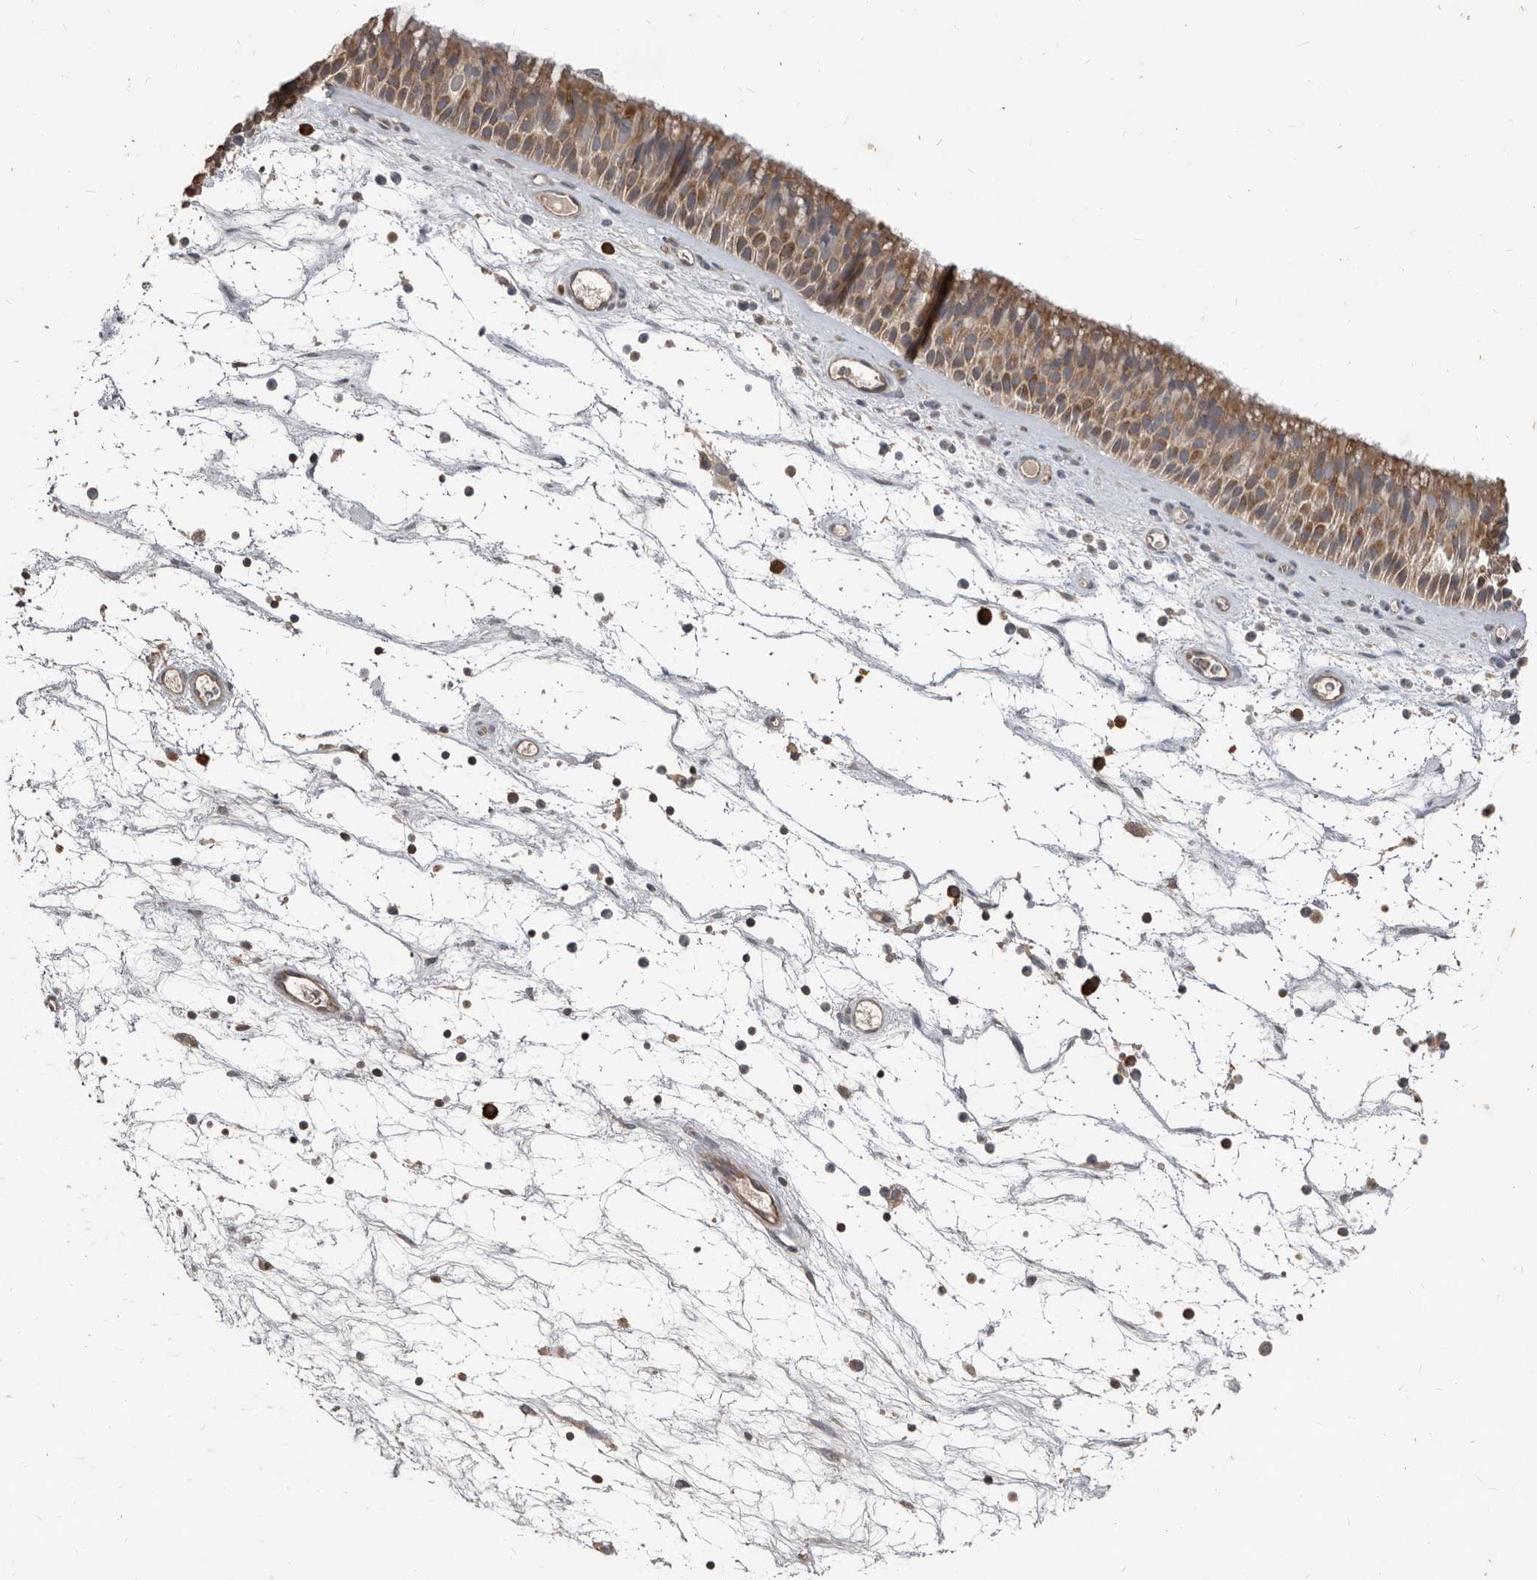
{"staining": {"intensity": "moderate", "quantity": "25%-75%", "location": "cytoplasmic/membranous"}, "tissue": "nasopharynx", "cell_type": "Respiratory epithelial cells", "image_type": "normal", "snomed": [{"axis": "morphology", "description": "Normal tissue, NOS"}, {"axis": "topography", "description": "Nasopharynx"}], "caption": "The immunohistochemical stain labels moderate cytoplasmic/membranous expression in respiratory epithelial cells of benign nasopharynx.", "gene": "AKNAD1", "patient": {"sex": "male", "age": 64}}